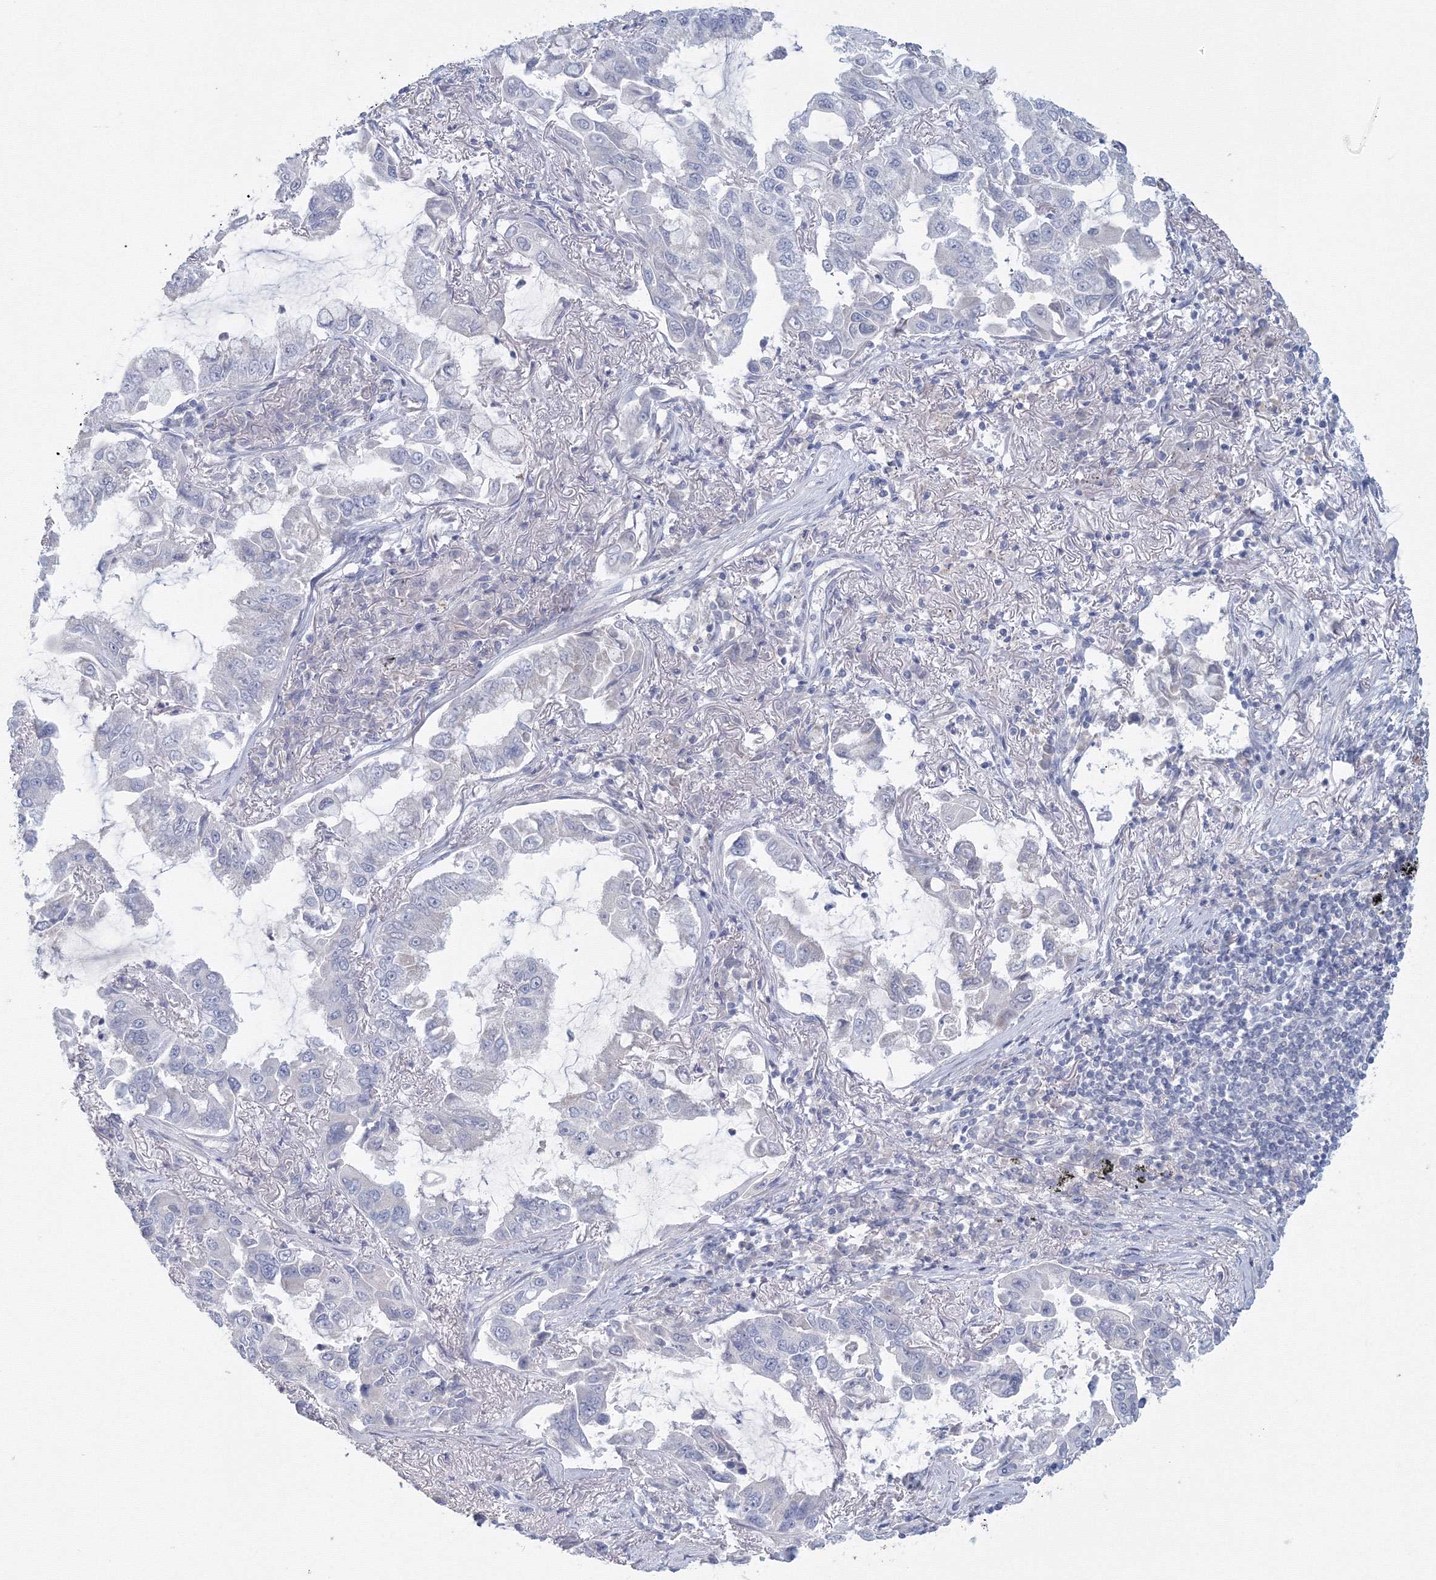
{"staining": {"intensity": "negative", "quantity": "none", "location": "none"}, "tissue": "lung cancer", "cell_type": "Tumor cells", "image_type": "cancer", "snomed": [{"axis": "morphology", "description": "Adenocarcinoma, NOS"}, {"axis": "topography", "description": "Lung"}], "caption": "Tumor cells show no significant expression in adenocarcinoma (lung). The staining is performed using DAB brown chromogen with nuclei counter-stained in using hematoxylin.", "gene": "TACC2", "patient": {"sex": "male", "age": 64}}